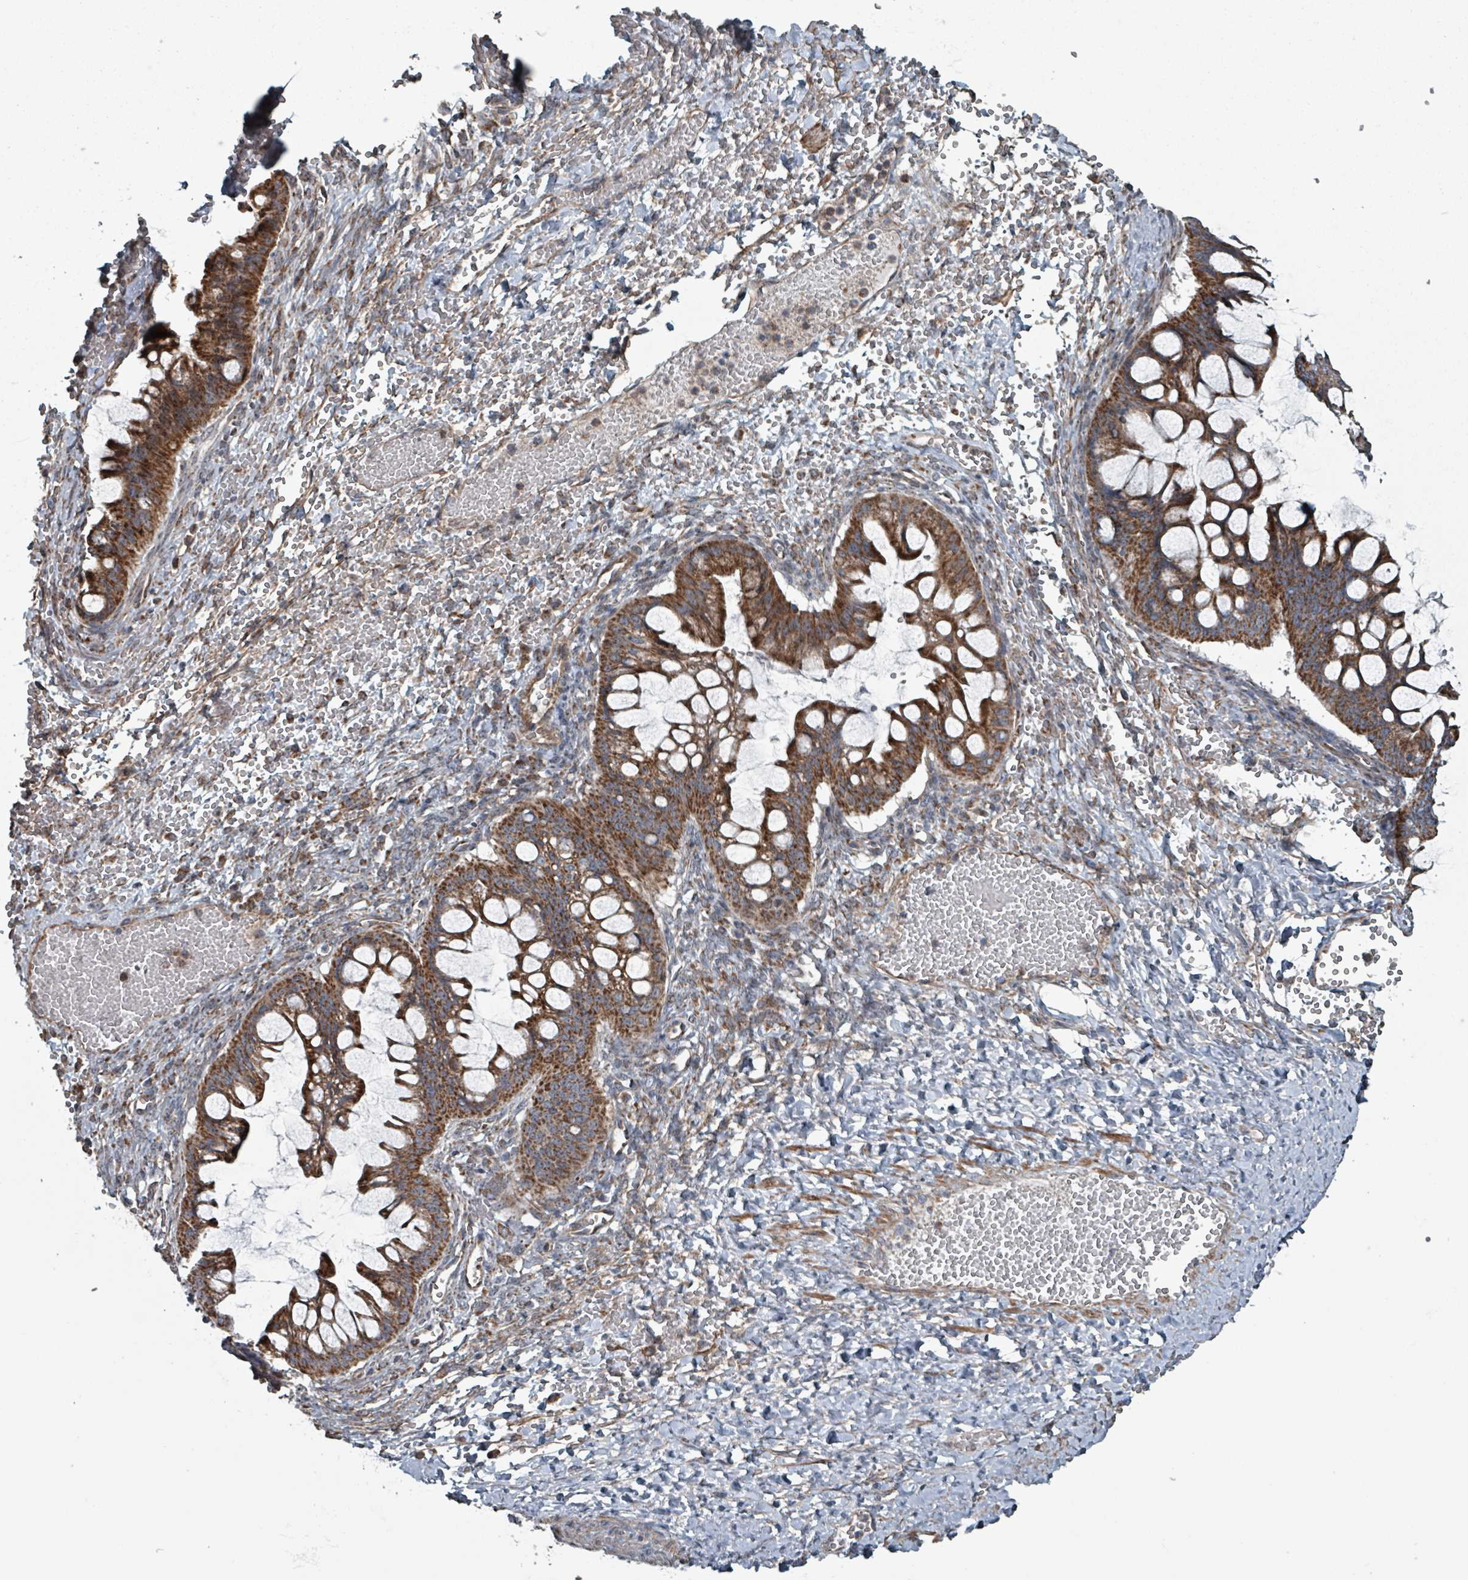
{"staining": {"intensity": "strong", "quantity": ">75%", "location": "cytoplasmic/membranous"}, "tissue": "ovarian cancer", "cell_type": "Tumor cells", "image_type": "cancer", "snomed": [{"axis": "morphology", "description": "Cystadenocarcinoma, mucinous, NOS"}, {"axis": "topography", "description": "Ovary"}], "caption": "High-magnification brightfield microscopy of ovarian cancer (mucinous cystadenocarcinoma) stained with DAB (brown) and counterstained with hematoxylin (blue). tumor cells exhibit strong cytoplasmic/membranous expression is appreciated in about>75% of cells. (DAB (3,3'-diaminobenzidine) IHC, brown staining for protein, blue staining for nuclei).", "gene": "MRPL4", "patient": {"sex": "female", "age": 73}}